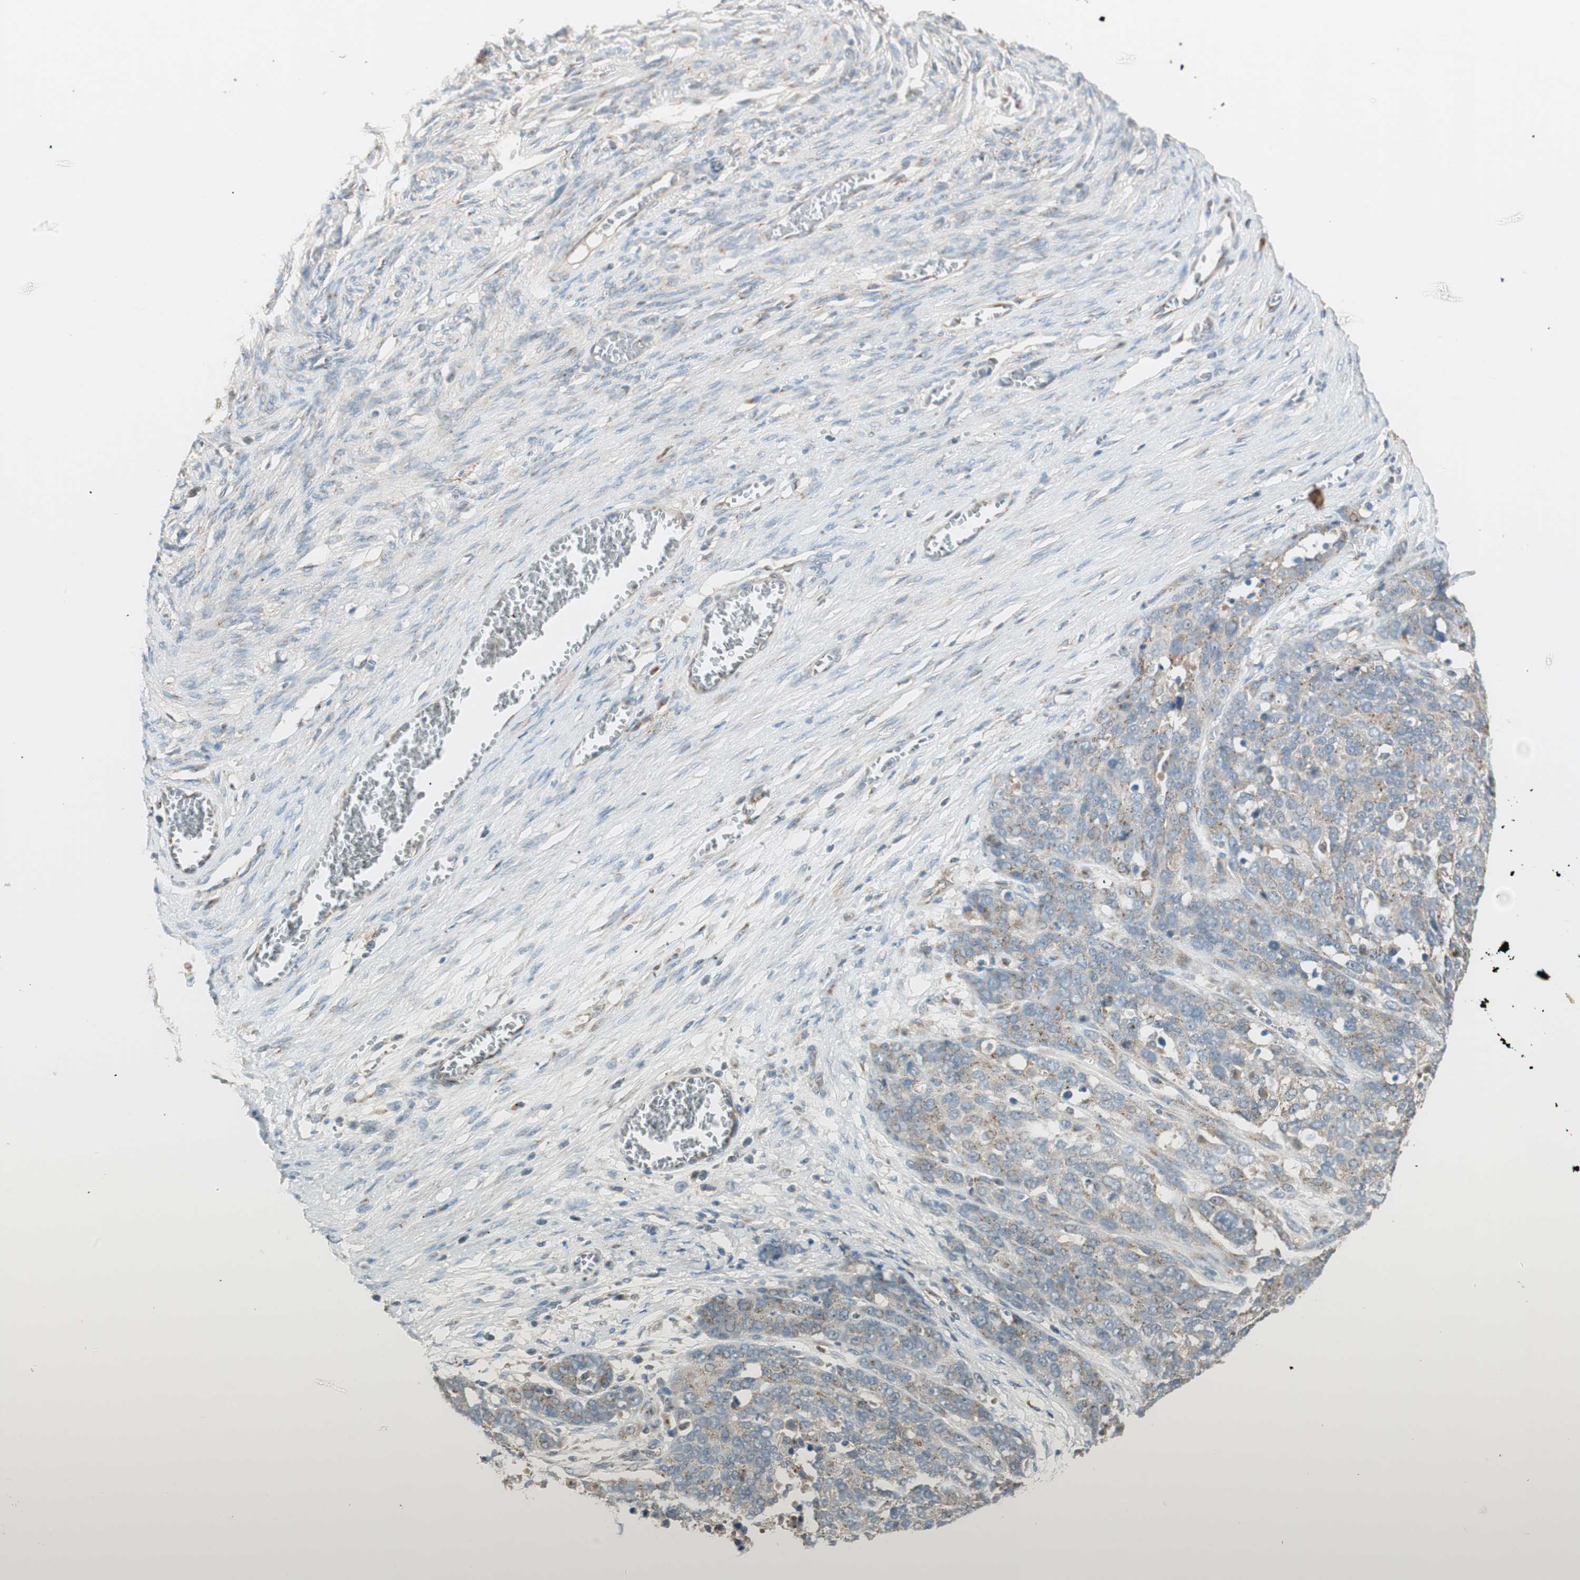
{"staining": {"intensity": "weak", "quantity": "25%-75%", "location": "cytoplasmic/membranous"}, "tissue": "ovarian cancer", "cell_type": "Tumor cells", "image_type": "cancer", "snomed": [{"axis": "morphology", "description": "Cystadenocarcinoma, serous, NOS"}, {"axis": "topography", "description": "Ovary"}], "caption": "A photomicrograph showing weak cytoplasmic/membranous expression in approximately 25%-75% of tumor cells in serous cystadenocarcinoma (ovarian), as visualized by brown immunohistochemical staining.", "gene": "SEC16A", "patient": {"sex": "female", "age": 44}}